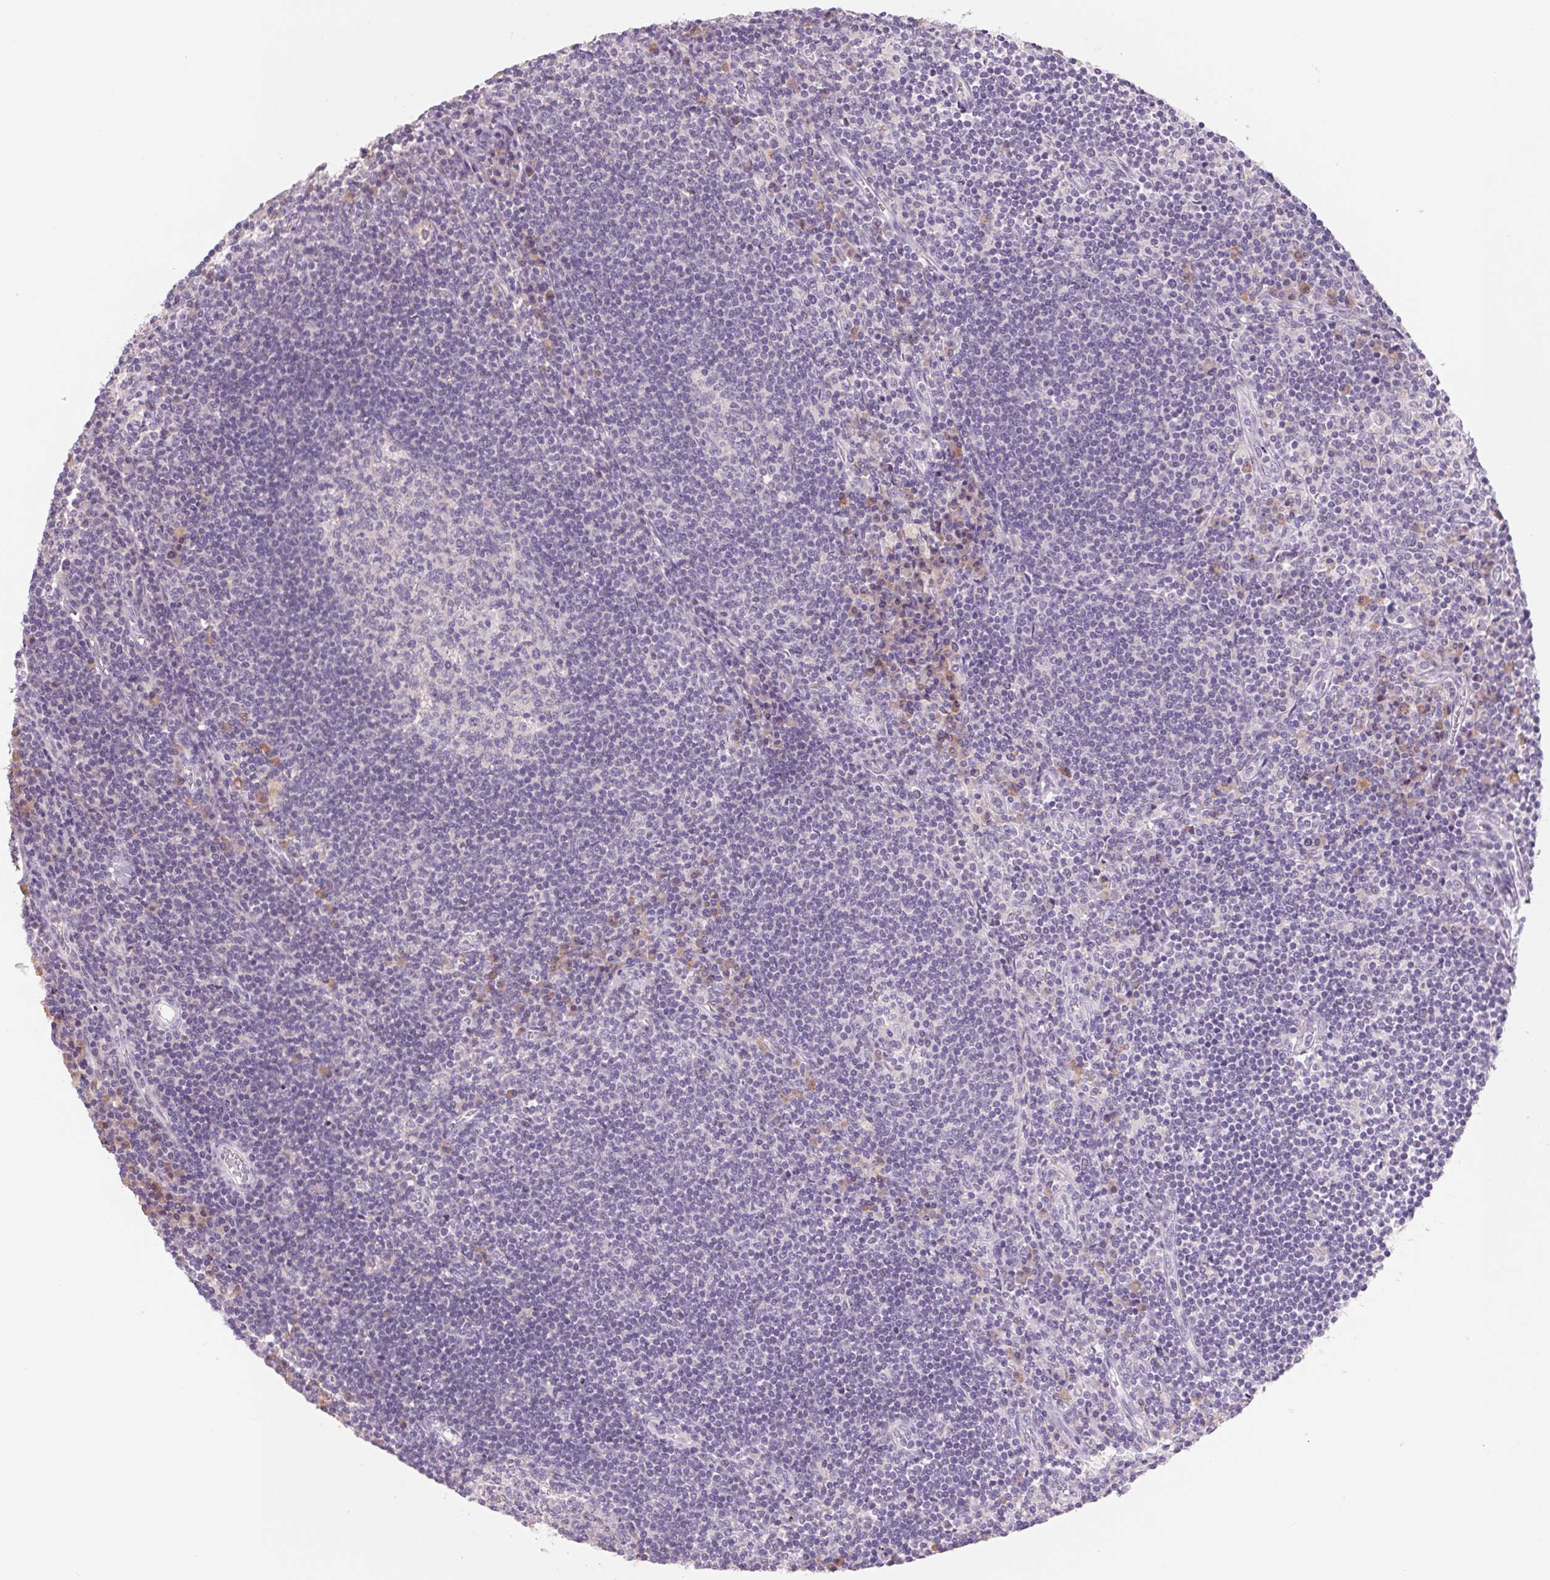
{"staining": {"intensity": "negative", "quantity": "none", "location": "none"}, "tissue": "lymph node", "cell_type": "Germinal center cells", "image_type": "normal", "snomed": [{"axis": "morphology", "description": "Normal tissue, NOS"}, {"axis": "topography", "description": "Lymph node"}], "caption": "DAB immunohistochemical staining of unremarkable human lymph node shows no significant expression in germinal center cells. (DAB (3,3'-diaminobenzidine) IHC visualized using brightfield microscopy, high magnification).", "gene": "PNMA8B", "patient": {"sex": "male", "age": 67}}